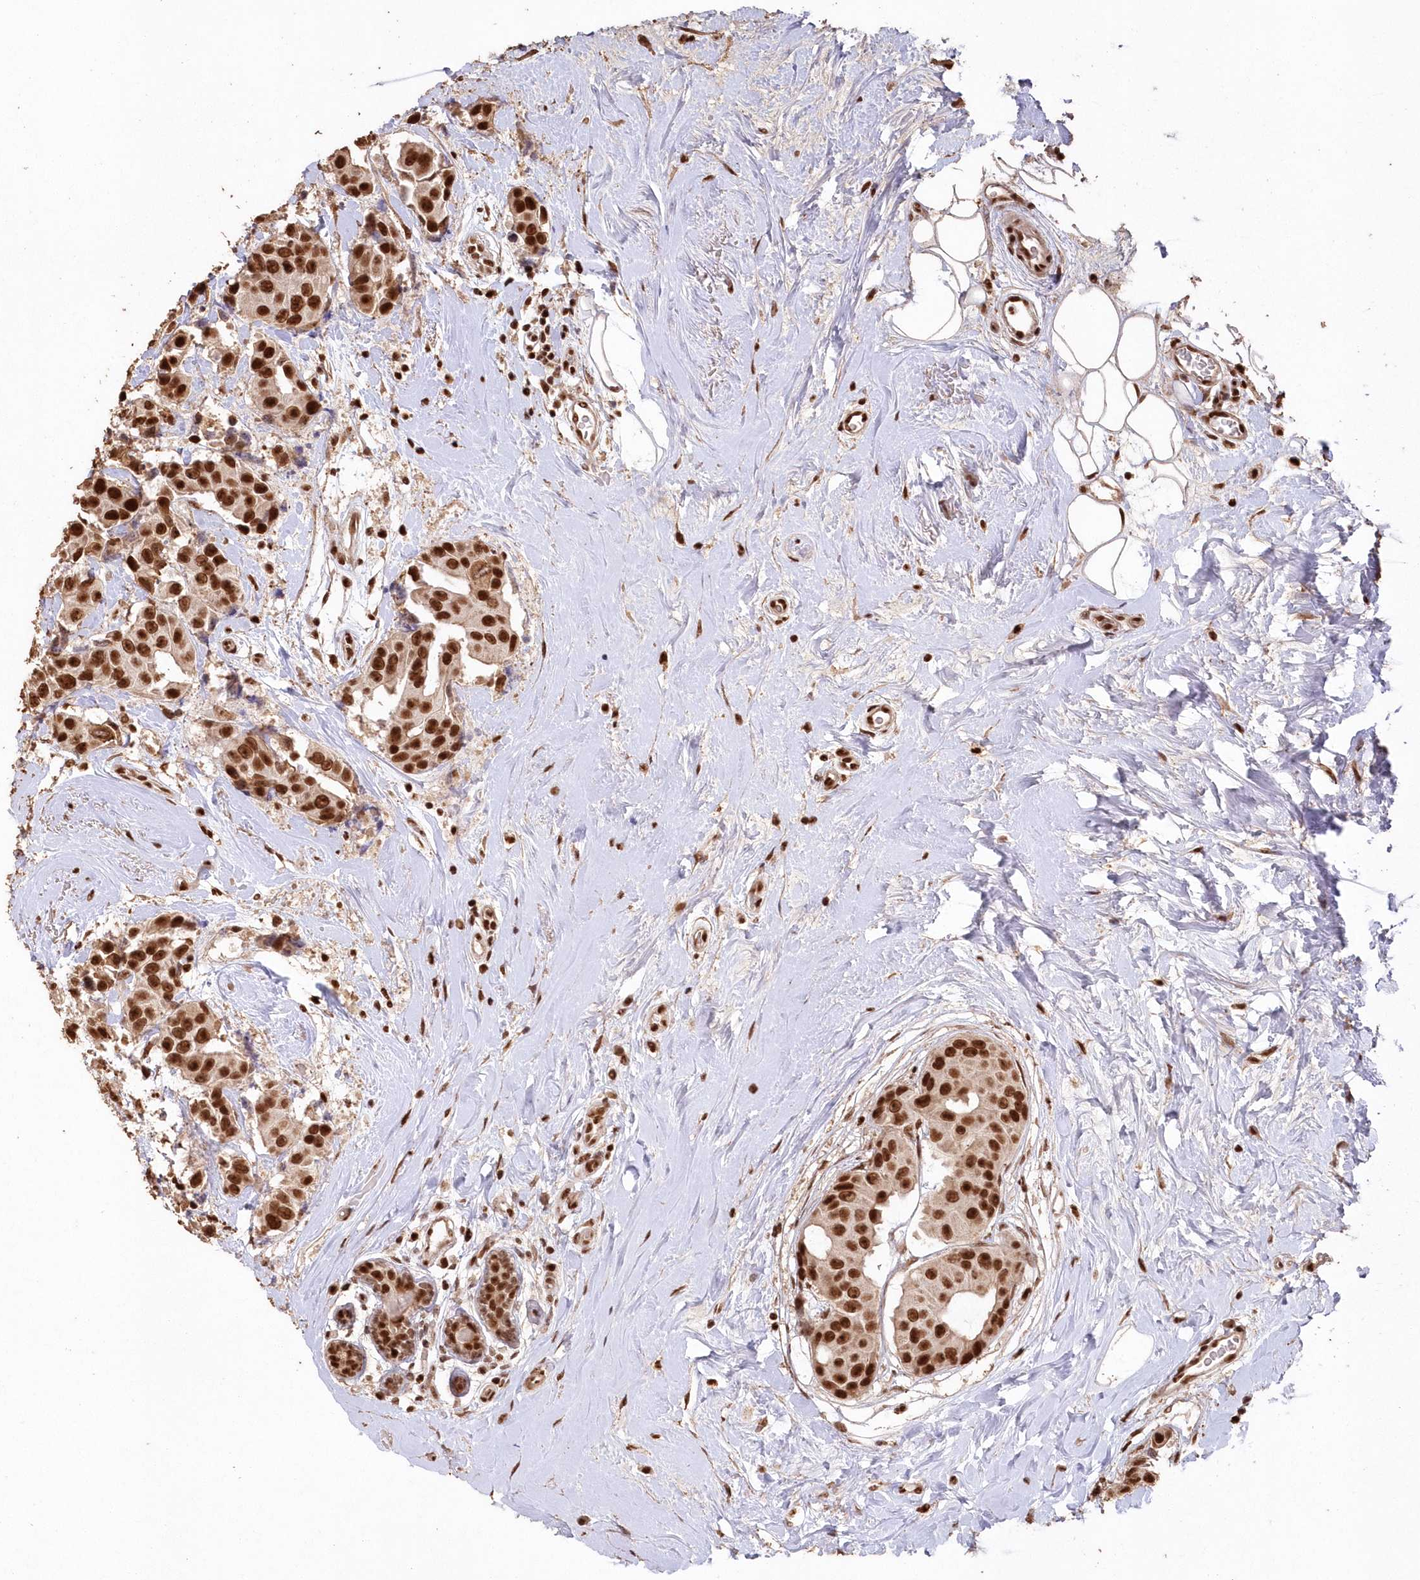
{"staining": {"intensity": "strong", "quantity": ">75%", "location": "nuclear"}, "tissue": "breast cancer", "cell_type": "Tumor cells", "image_type": "cancer", "snomed": [{"axis": "morphology", "description": "Normal tissue, NOS"}, {"axis": "morphology", "description": "Duct carcinoma"}, {"axis": "topography", "description": "Breast"}], "caption": "IHC micrograph of neoplastic tissue: human breast invasive ductal carcinoma stained using IHC demonstrates high levels of strong protein expression localized specifically in the nuclear of tumor cells, appearing as a nuclear brown color.", "gene": "PDS5A", "patient": {"sex": "female", "age": 39}}